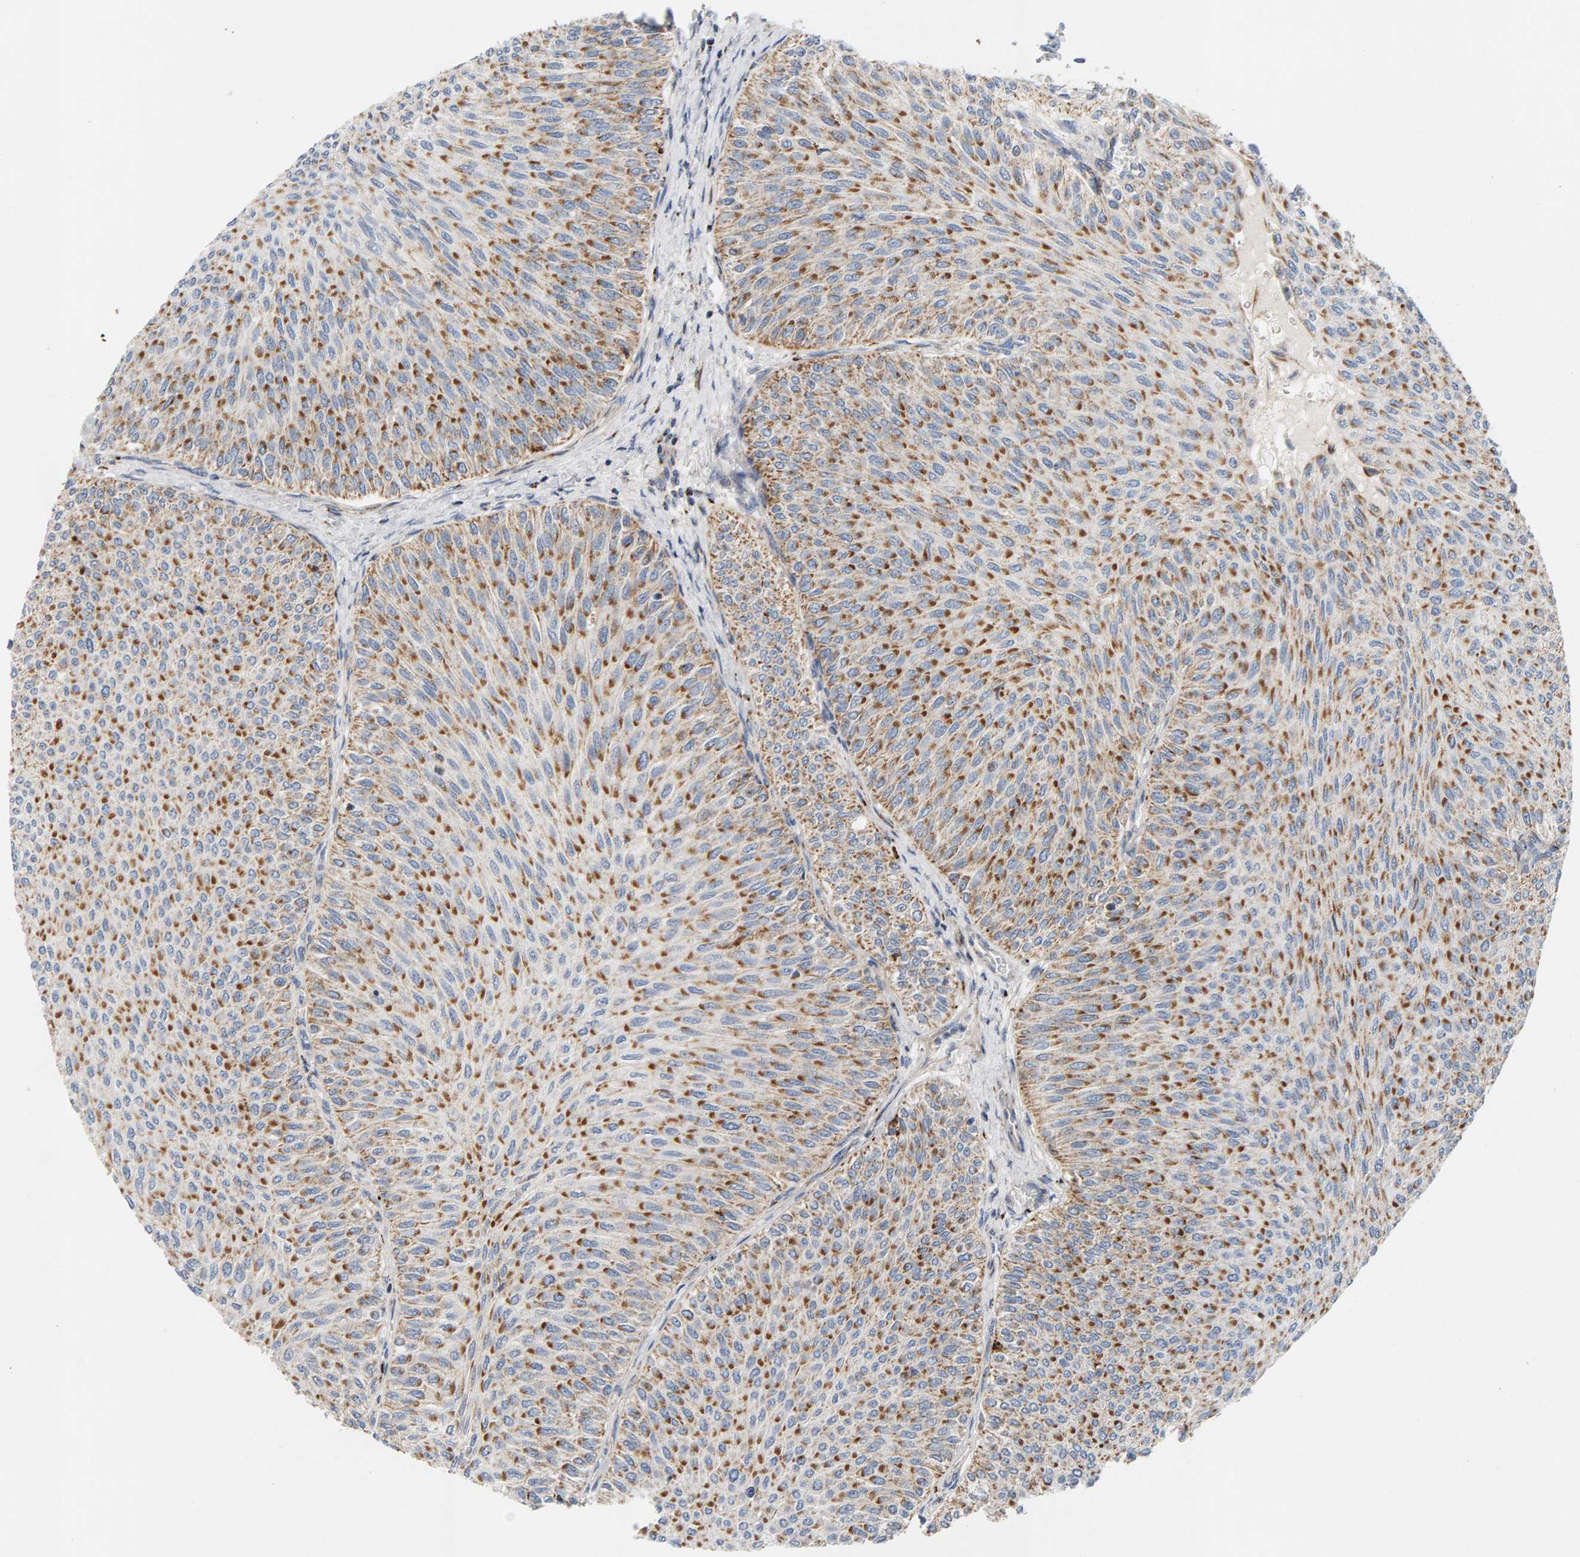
{"staining": {"intensity": "moderate", "quantity": ">75%", "location": "cytoplasmic/membranous"}, "tissue": "urothelial cancer", "cell_type": "Tumor cells", "image_type": "cancer", "snomed": [{"axis": "morphology", "description": "Urothelial carcinoma, Low grade"}, {"axis": "topography", "description": "Urinary bladder"}], "caption": "Protein expression analysis of human low-grade urothelial carcinoma reveals moderate cytoplasmic/membranous positivity in about >75% of tumor cells. (Brightfield microscopy of DAB IHC at high magnification).", "gene": "GGTA1", "patient": {"sex": "male", "age": 78}}